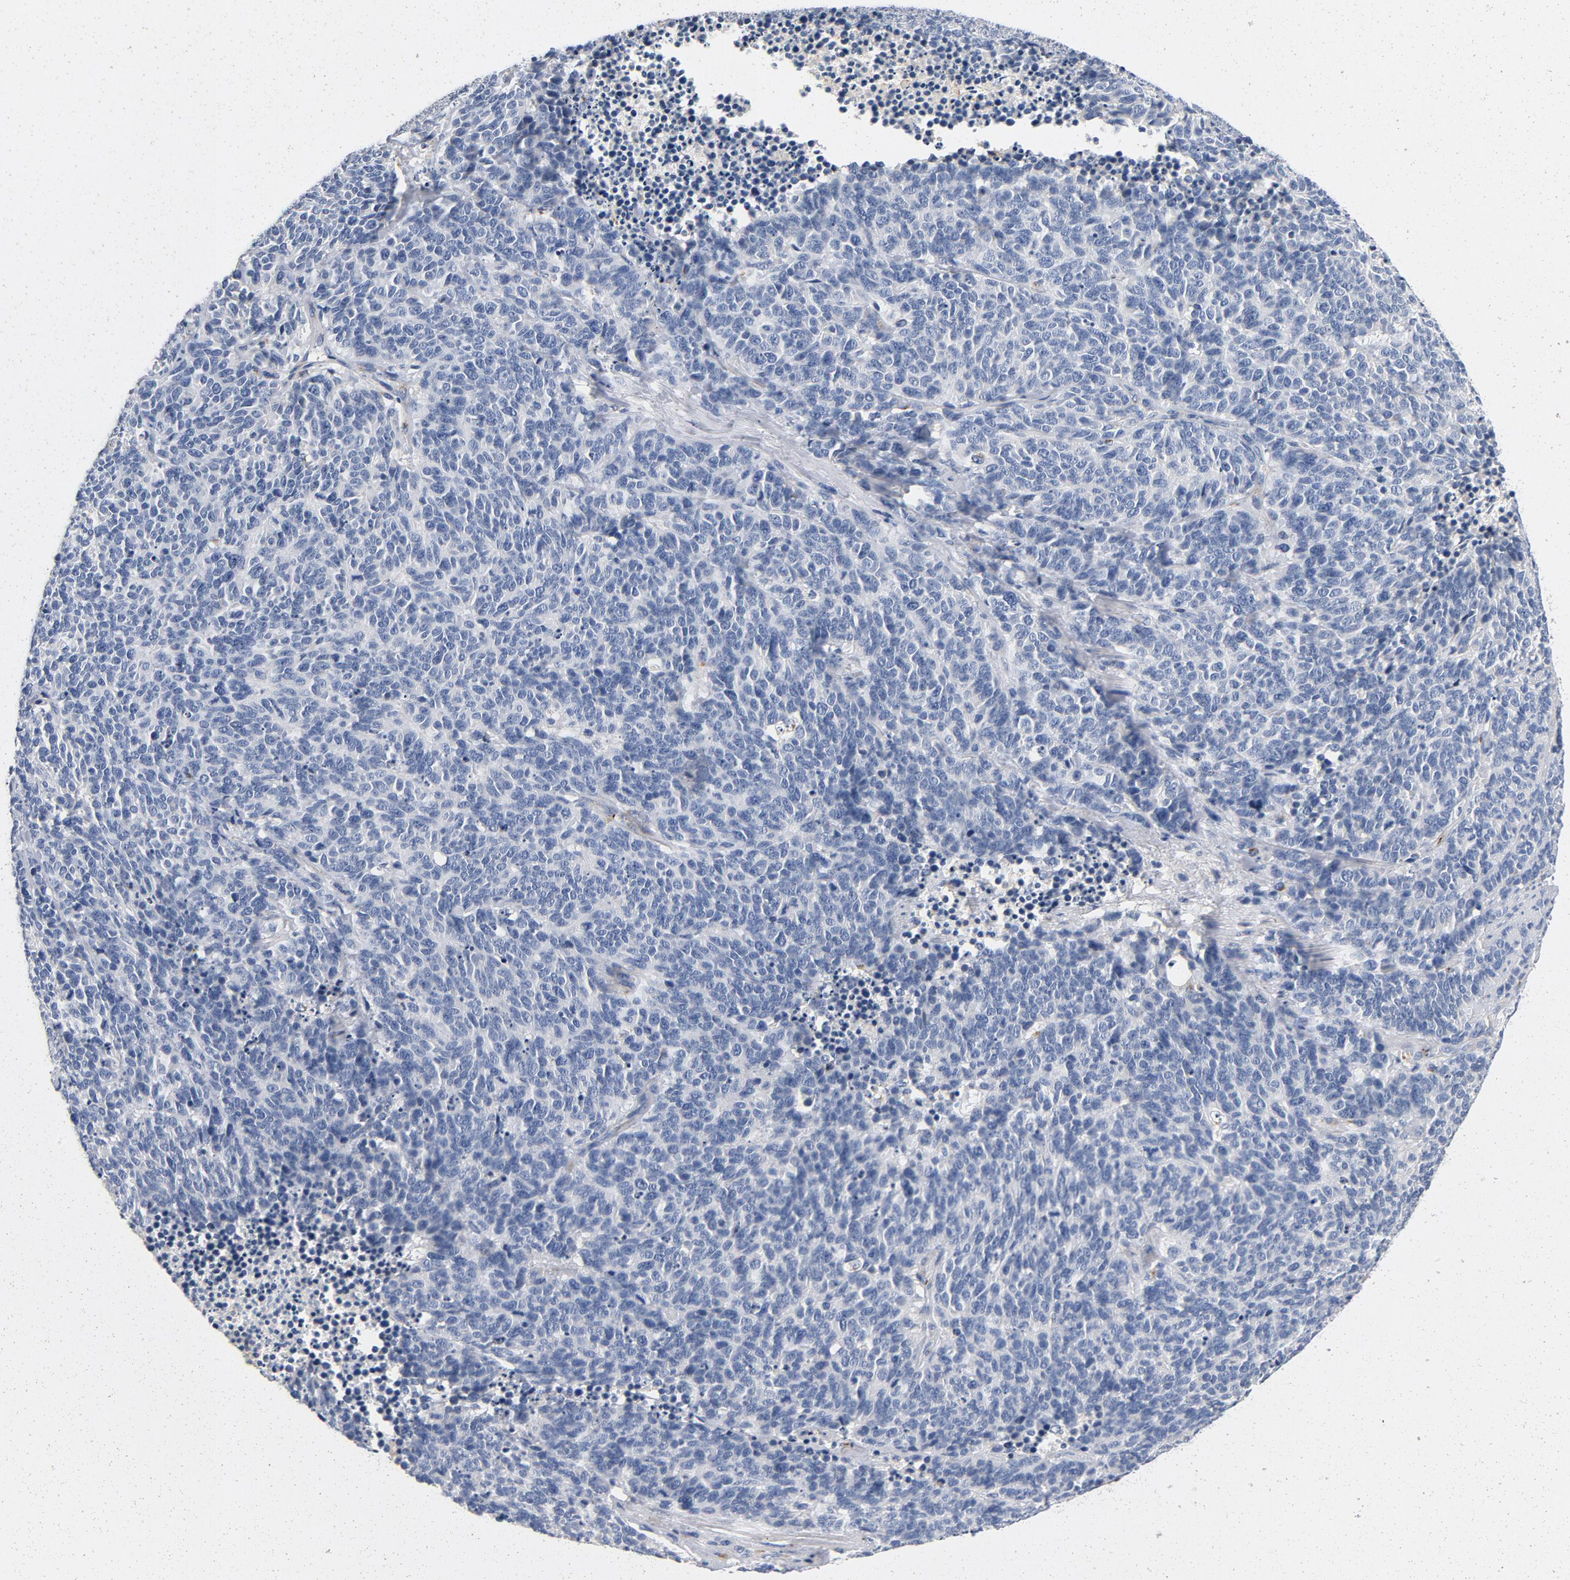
{"staining": {"intensity": "negative", "quantity": "none", "location": "none"}, "tissue": "lung cancer", "cell_type": "Tumor cells", "image_type": "cancer", "snomed": [{"axis": "morphology", "description": "Neoplasm, malignant, NOS"}, {"axis": "topography", "description": "Lung"}], "caption": "This image is of neoplasm (malignant) (lung) stained with immunohistochemistry to label a protein in brown with the nuclei are counter-stained blue. There is no positivity in tumor cells.", "gene": "LMAN2", "patient": {"sex": "female", "age": 58}}